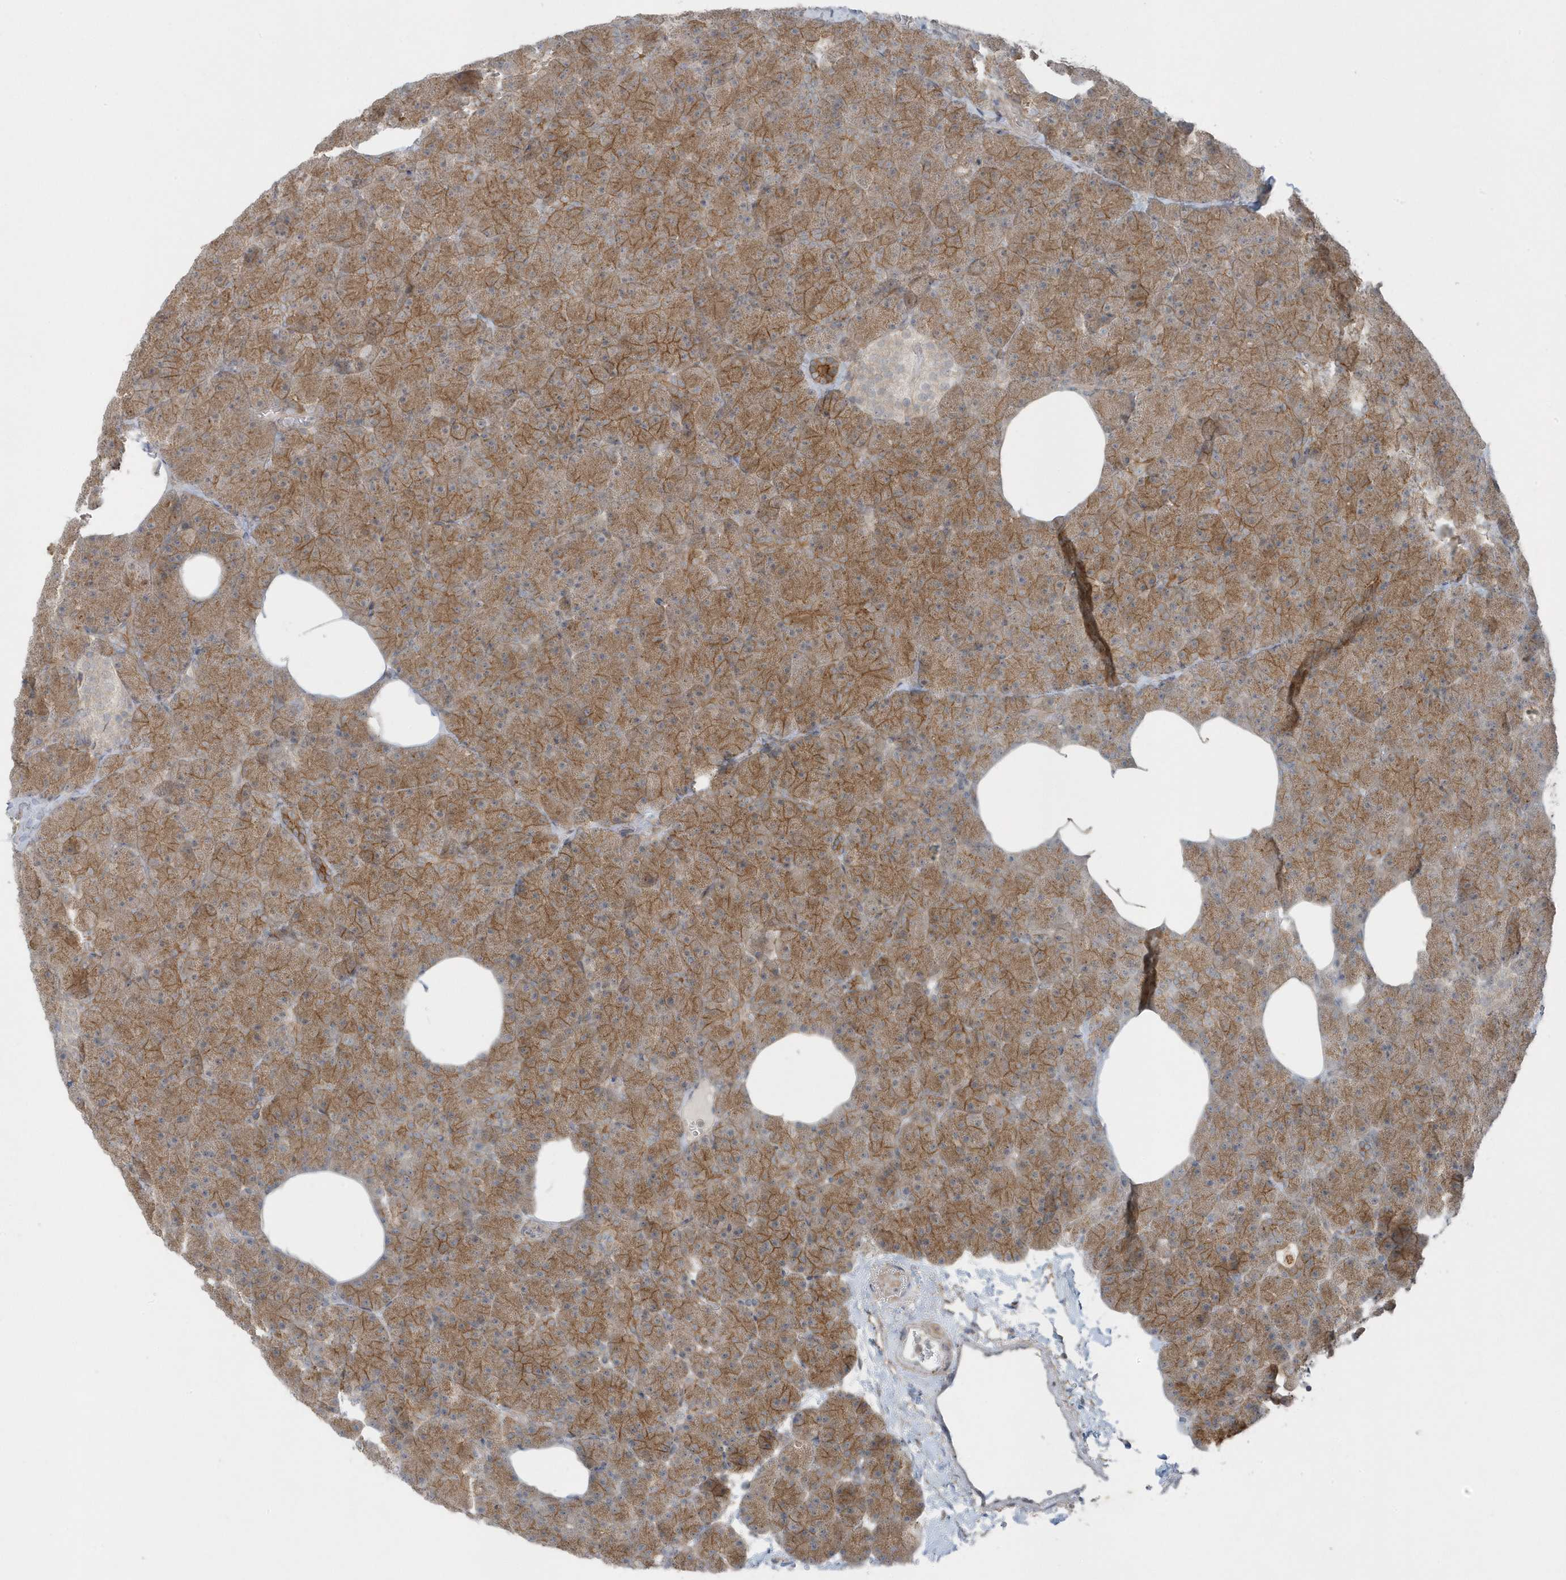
{"staining": {"intensity": "moderate", "quantity": ">75%", "location": "cytoplasmic/membranous"}, "tissue": "pancreas", "cell_type": "Exocrine glandular cells", "image_type": "normal", "snomed": [{"axis": "morphology", "description": "Normal tissue, NOS"}, {"axis": "morphology", "description": "Carcinoid, malignant, NOS"}, {"axis": "topography", "description": "Pancreas"}], "caption": "Approximately >75% of exocrine glandular cells in unremarkable human pancreas reveal moderate cytoplasmic/membranous protein positivity as visualized by brown immunohistochemical staining.", "gene": "PARD3B", "patient": {"sex": "female", "age": 35}}